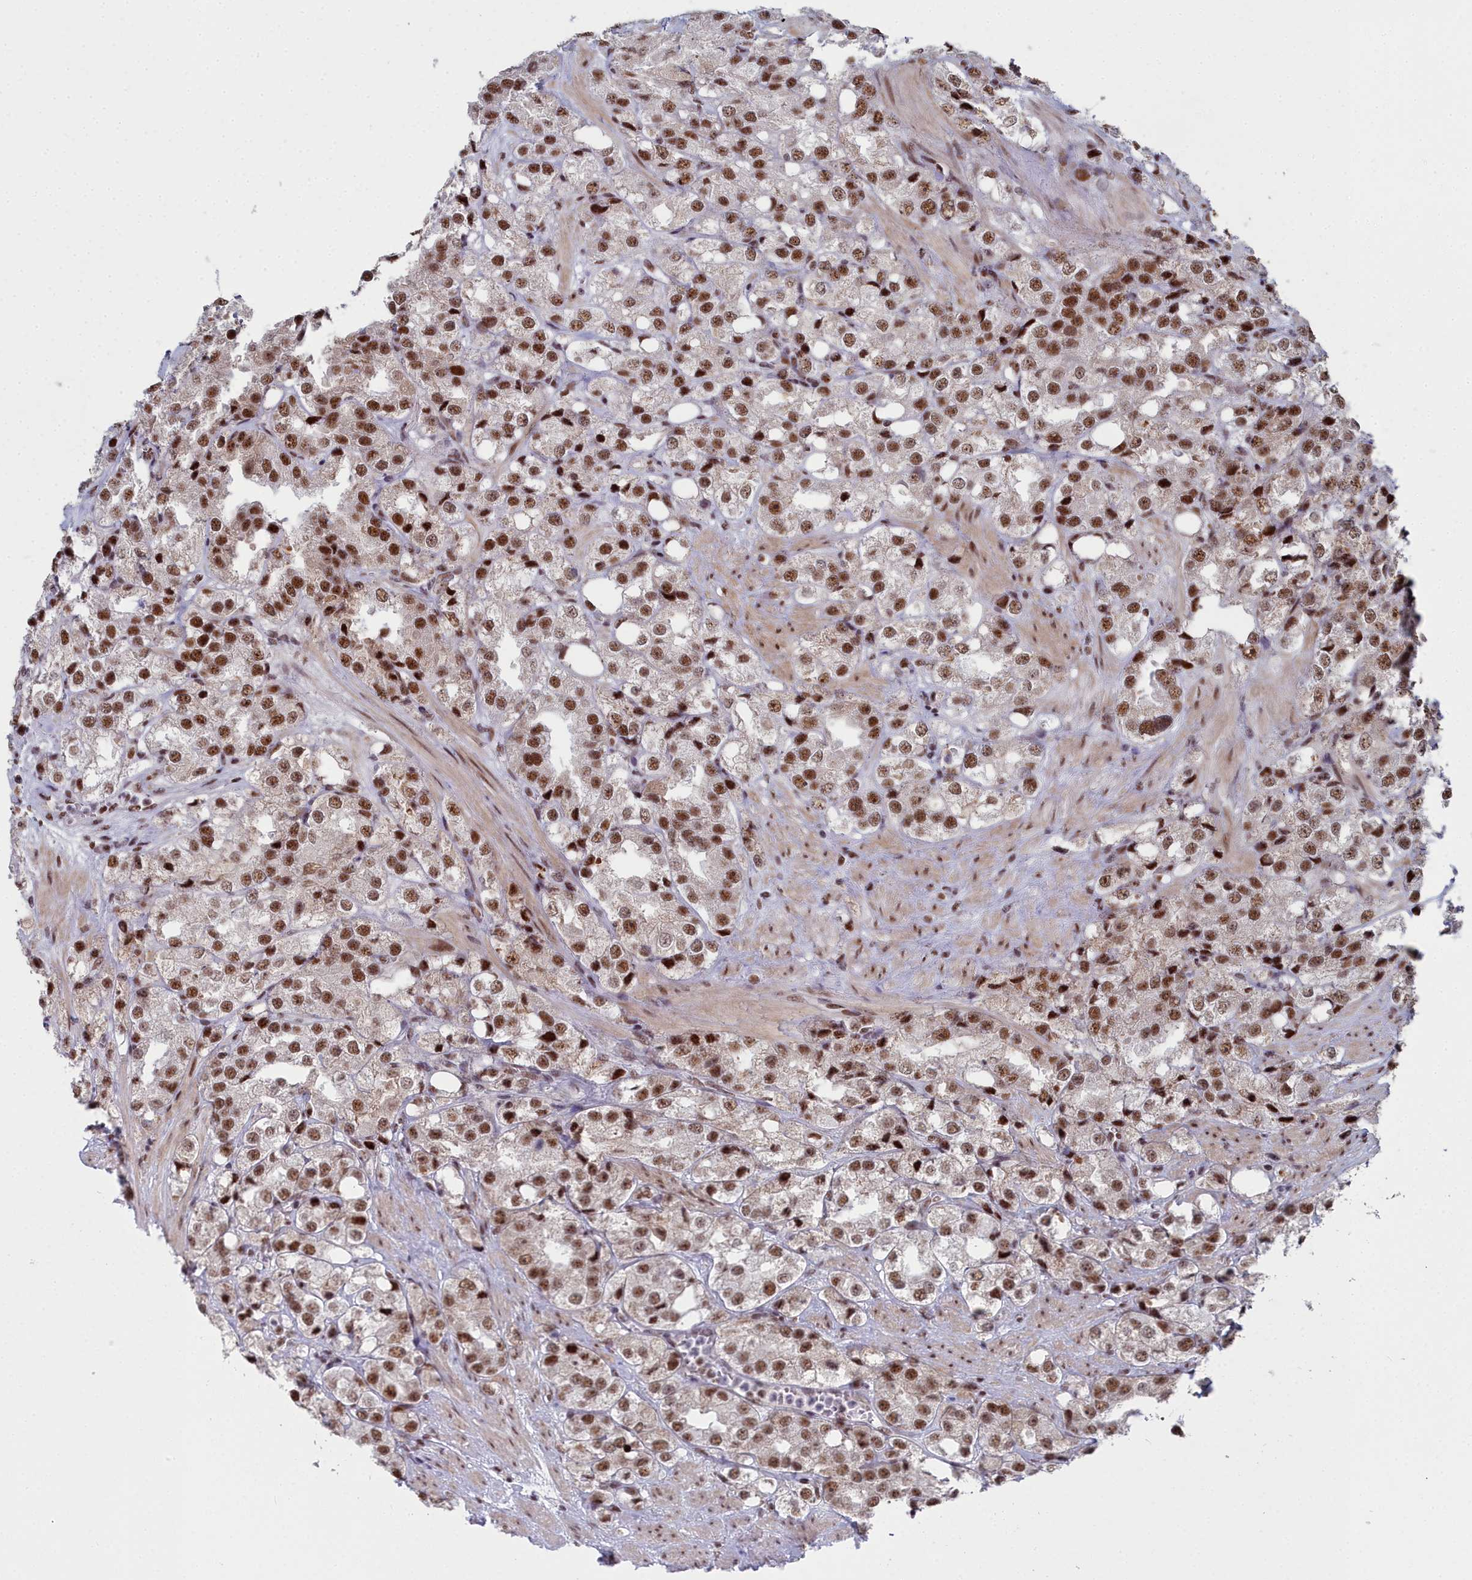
{"staining": {"intensity": "strong", "quantity": ">75%", "location": "nuclear"}, "tissue": "prostate cancer", "cell_type": "Tumor cells", "image_type": "cancer", "snomed": [{"axis": "morphology", "description": "Adenocarcinoma, NOS"}, {"axis": "topography", "description": "Prostate"}], "caption": "Brown immunohistochemical staining in human adenocarcinoma (prostate) exhibits strong nuclear positivity in about >75% of tumor cells.", "gene": "SF3B3", "patient": {"sex": "male", "age": 79}}